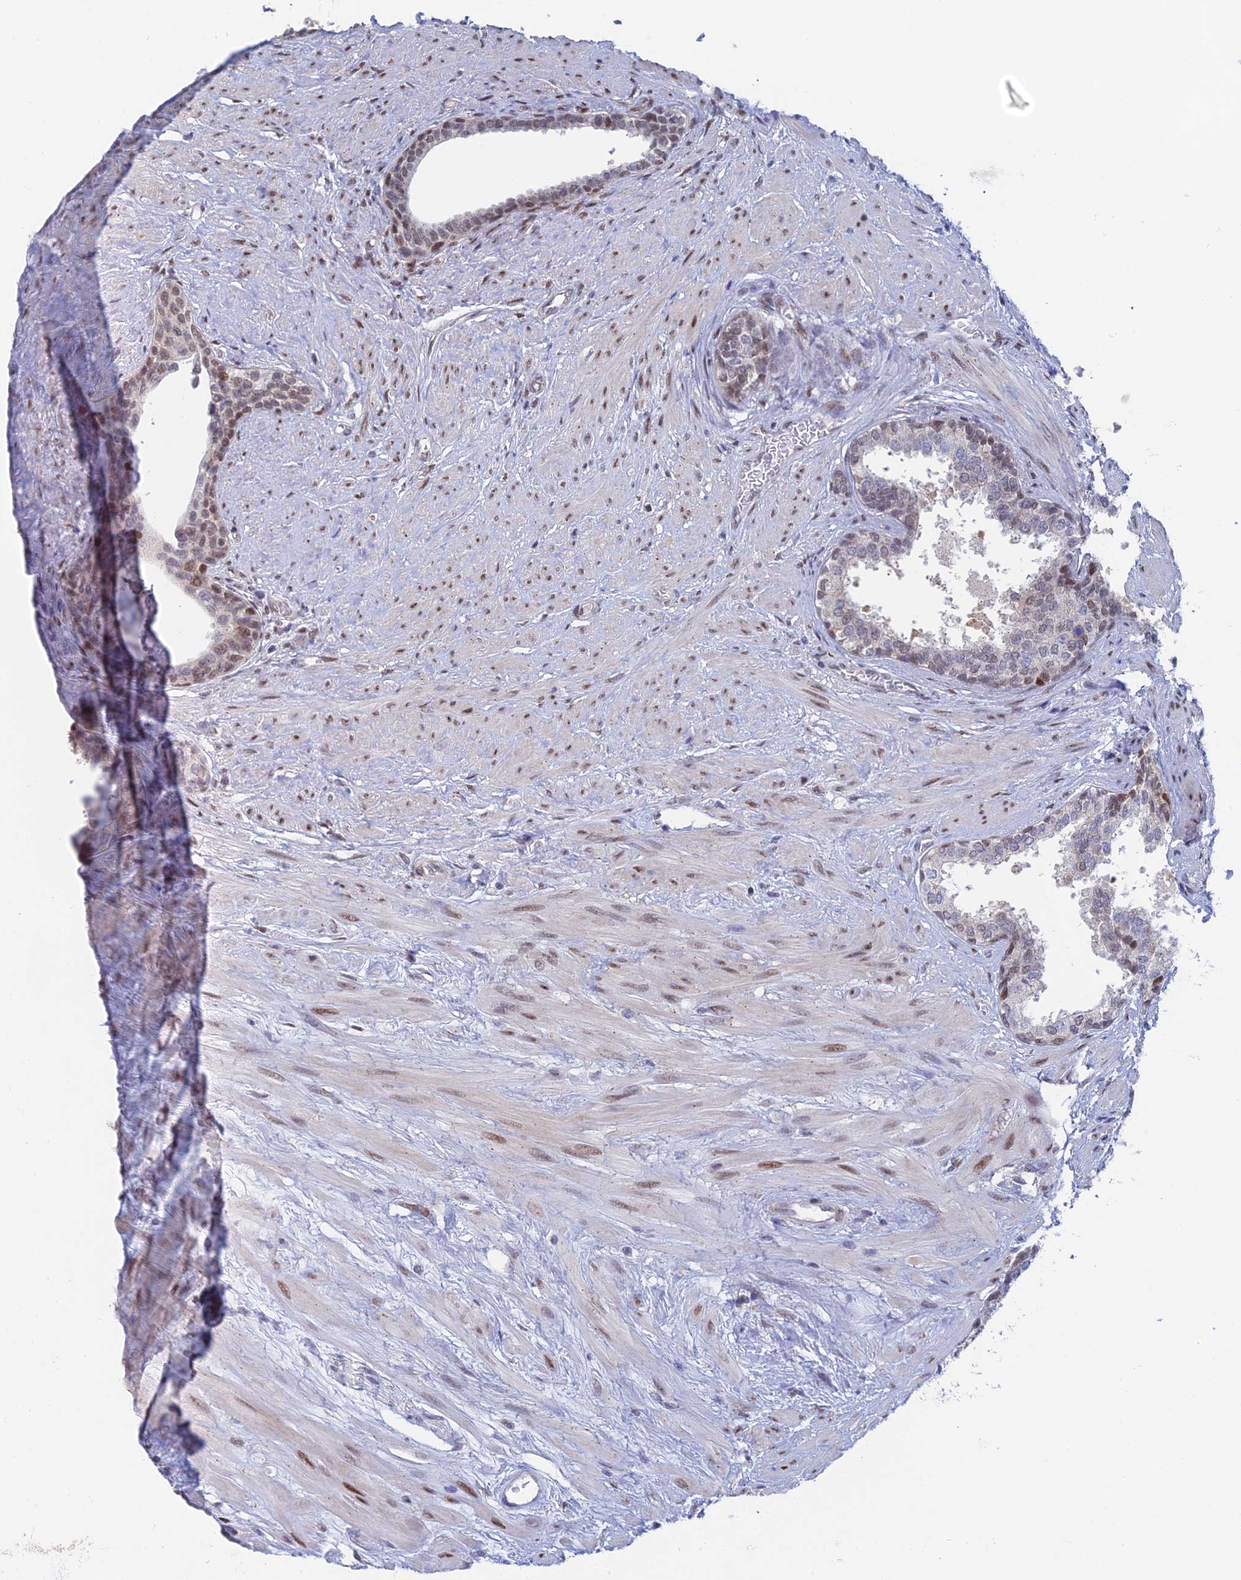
{"staining": {"intensity": "moderate", "quantity": "25%-75%", "location": "nuclear"}, "tissue": "prostate", "cell_type": "Glandular cells", "image_type": "normal", "snomed": [{"axis": "morphology", "description": "Normal tissue, NOS"}, {"axis": "topography", "description": "Prostate"}], "caption": "Prostate stained with immunohistochemistry (IHC) shows moderate nuclear expression in approximately 25%-75% of glandular cells. The protein is stained brown, and the nuclei are stained in blue (DAB IHC with brightfield microscopy, high magnification).", "gene": "MRPL17", "patient": {"sex": "male", "age": 57}}